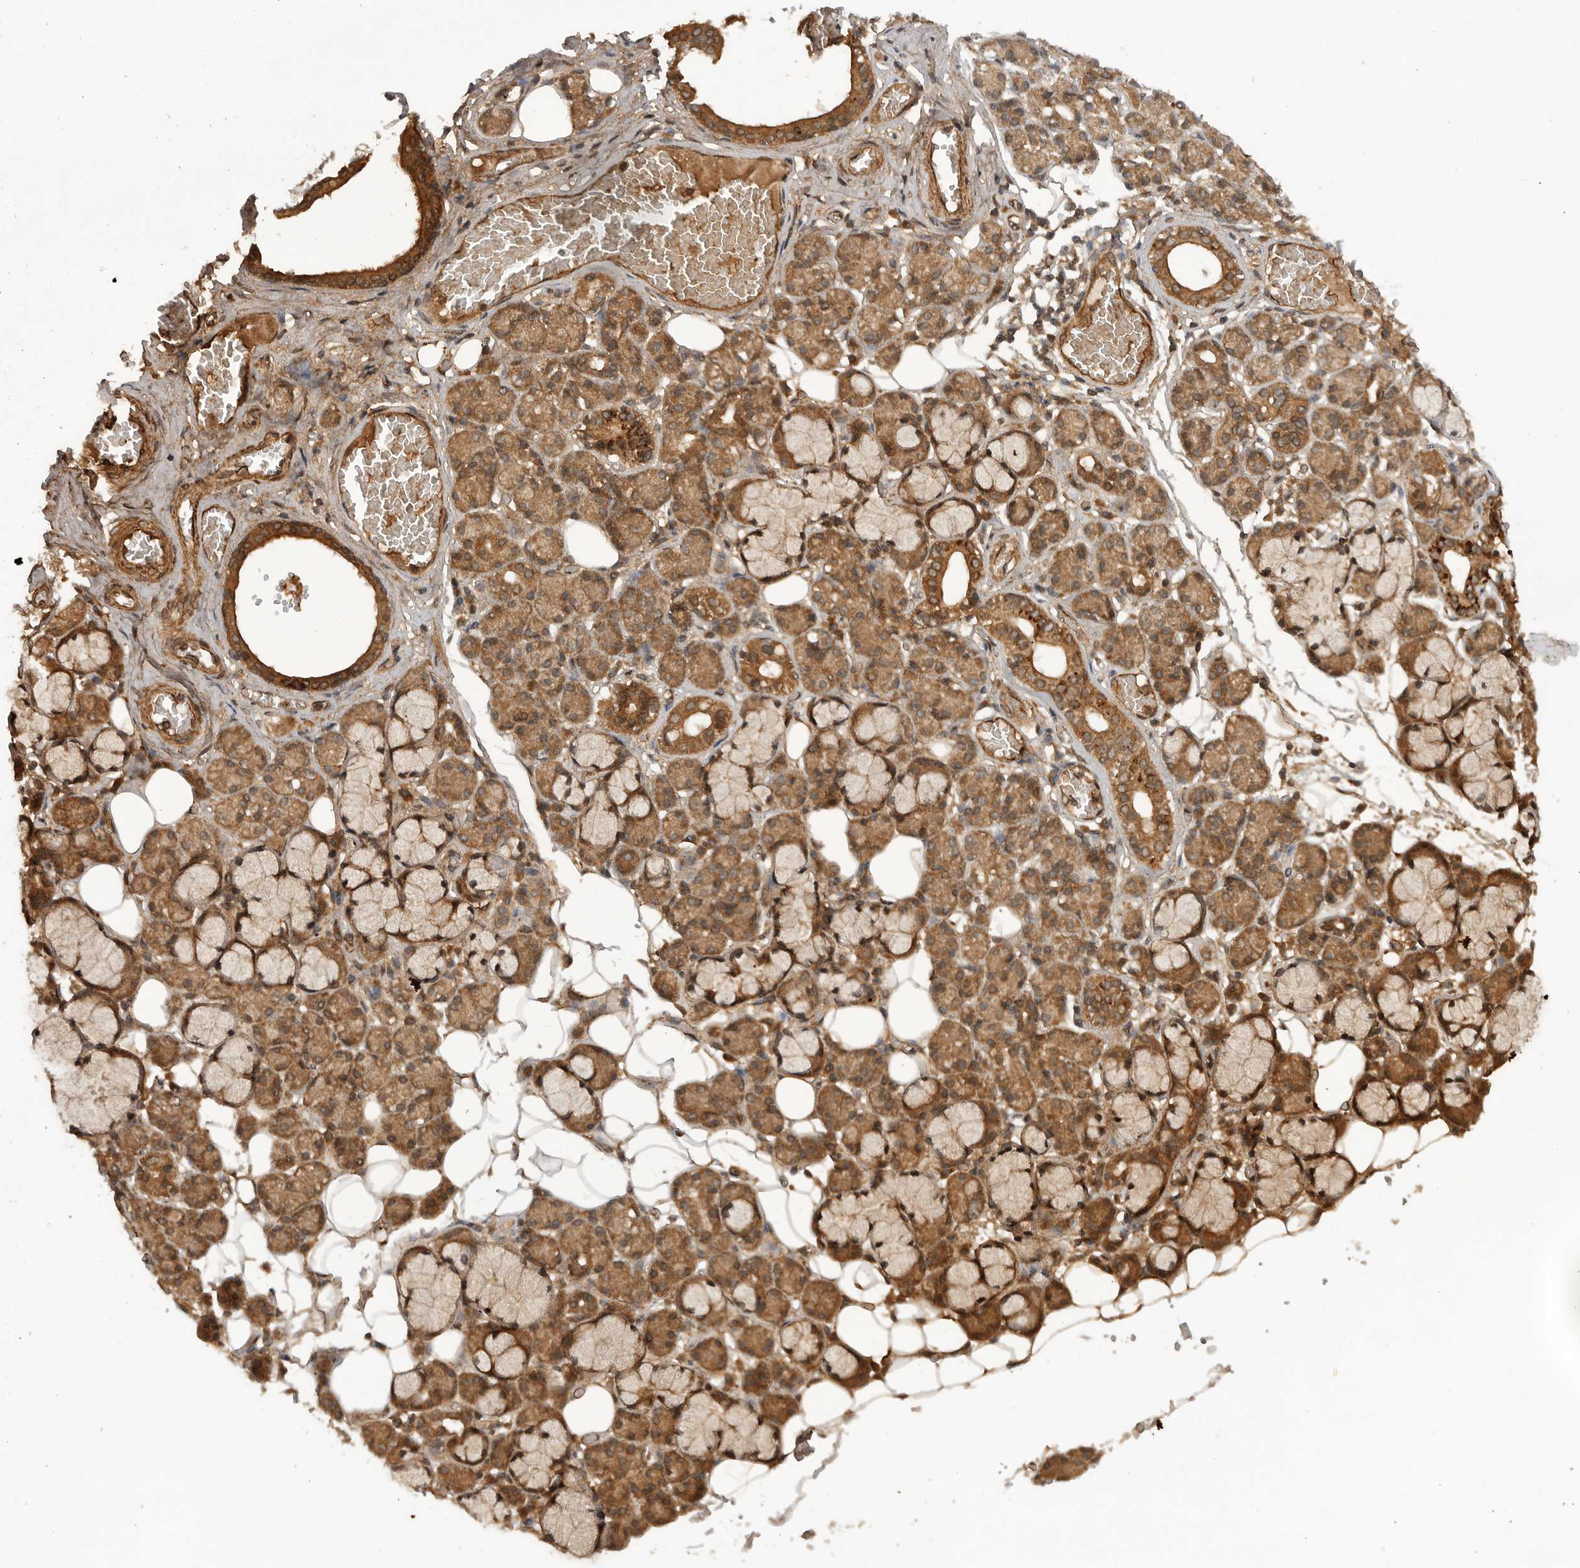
{"staining": {"intensity": "strong", "quantity": ">75%", "location": "cytoplasmic/membranous"}, "tissue": "salivary gland", "cell_type": "Glandular cells", "image_type": "normal", "snomed": [{"axis": "morphology", "description": "Normal tissue, NOS"}, {"axis": "topography", "description": "Salivary gland"}], "caption": "Approximately >75% of glandular cells in benign human salivary gland demonstrate strong cytoplasmic/membranous protein positivity as visualized by brown immunohistochemical staining.", "gene": "PRDX4", "patient": {"sex": "male", "age": 63}}